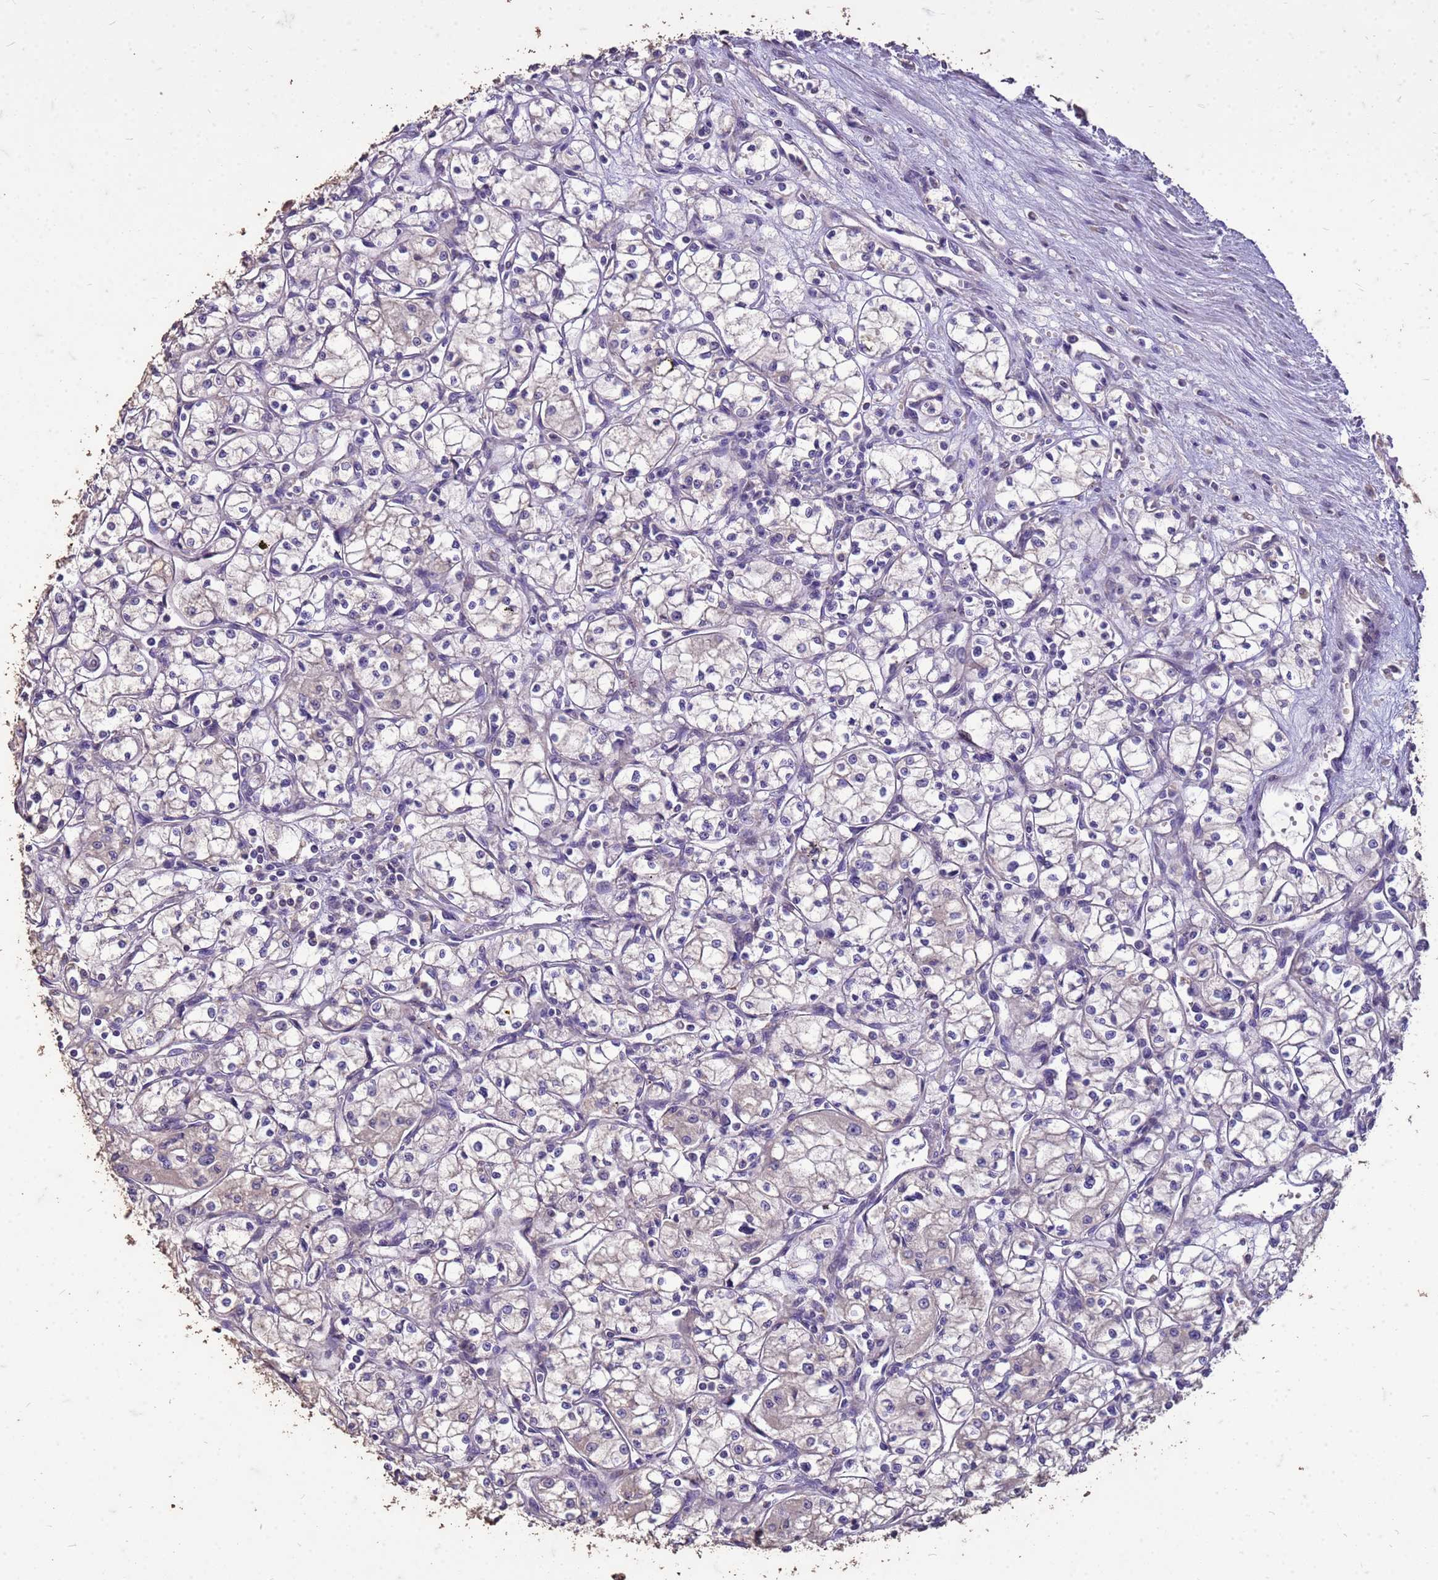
{"staining": {"intensity": "negative", "quantity": "none", "location": "none"}, "tissue": "renal cancer", "cell_type": "Tumor cells", "image_type": "cancer", "snomed": [{"axis": "morphology", "description": "Adenocarcinoma, NOS"}, {"axis": "topography", "description": "Kidney"}], "caption": "Photomicrograph shows no significant protein expression in tumor cells of renal adenocarcinoma.", "gene": "FAM184B", "patient": {"sex": "male", "age": 59}}